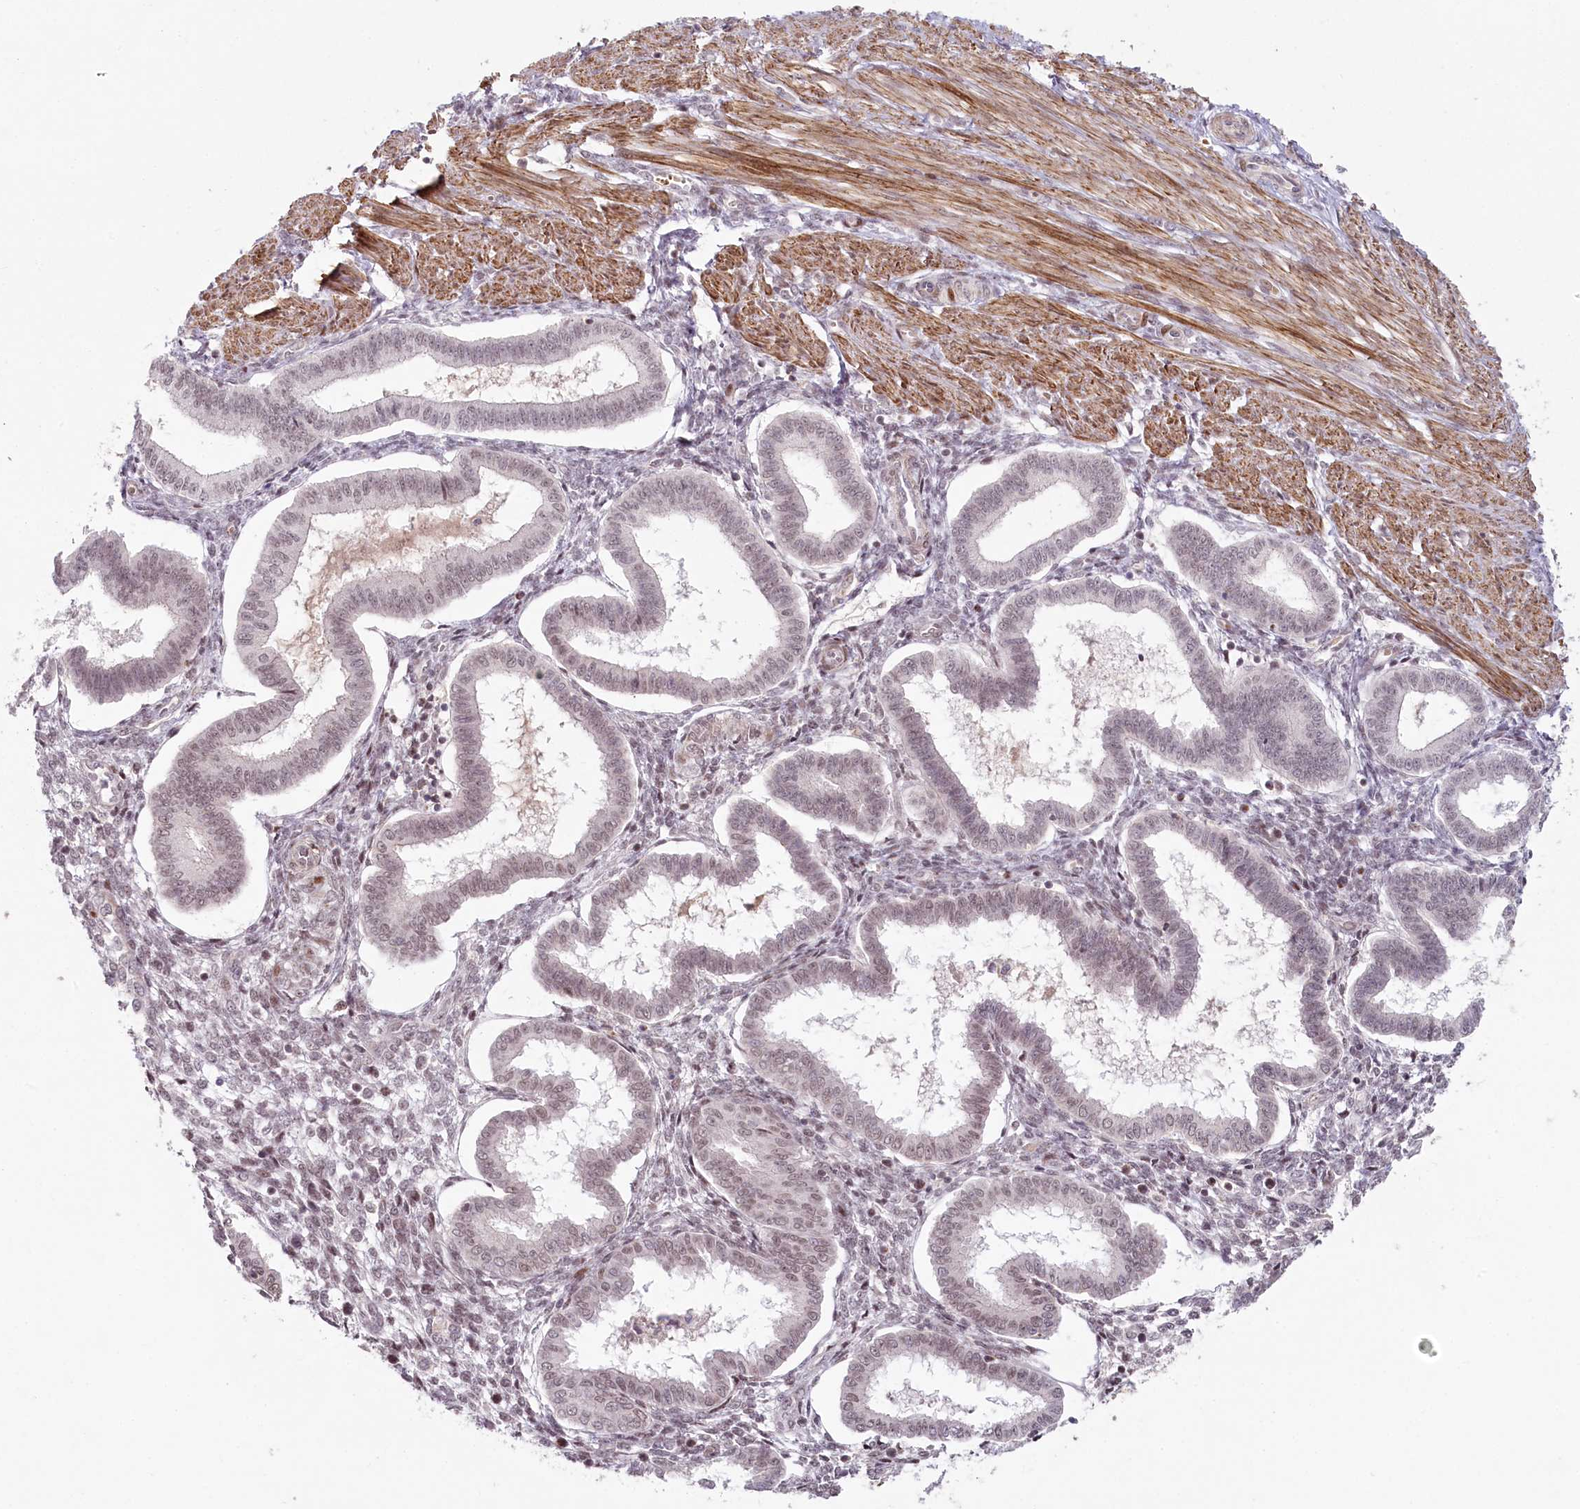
{"staining": {"intensity": "weak", "quantity": "<25%", "location": "nuclear"}, "tissue": "endometrium", "cell_type": "Cells in endometrial stroma", "image_type": "normal", "snomed": [{"axis": "morphology", "description": "Normal tissue, NOS"}, {"axis": "topography", "description": "Endometrium"}], "caption": "IHC of normal endometrium shows no expression in cells in endometrial stroma. (Stains: DAB (3,3'-diaminobenzidine) IHC with hematoxylin counter stain, Microscopy: brightfield microscopy at high magnification).", "gene": "FAM204A", "patient": {"sex": "female", "age": 25}}